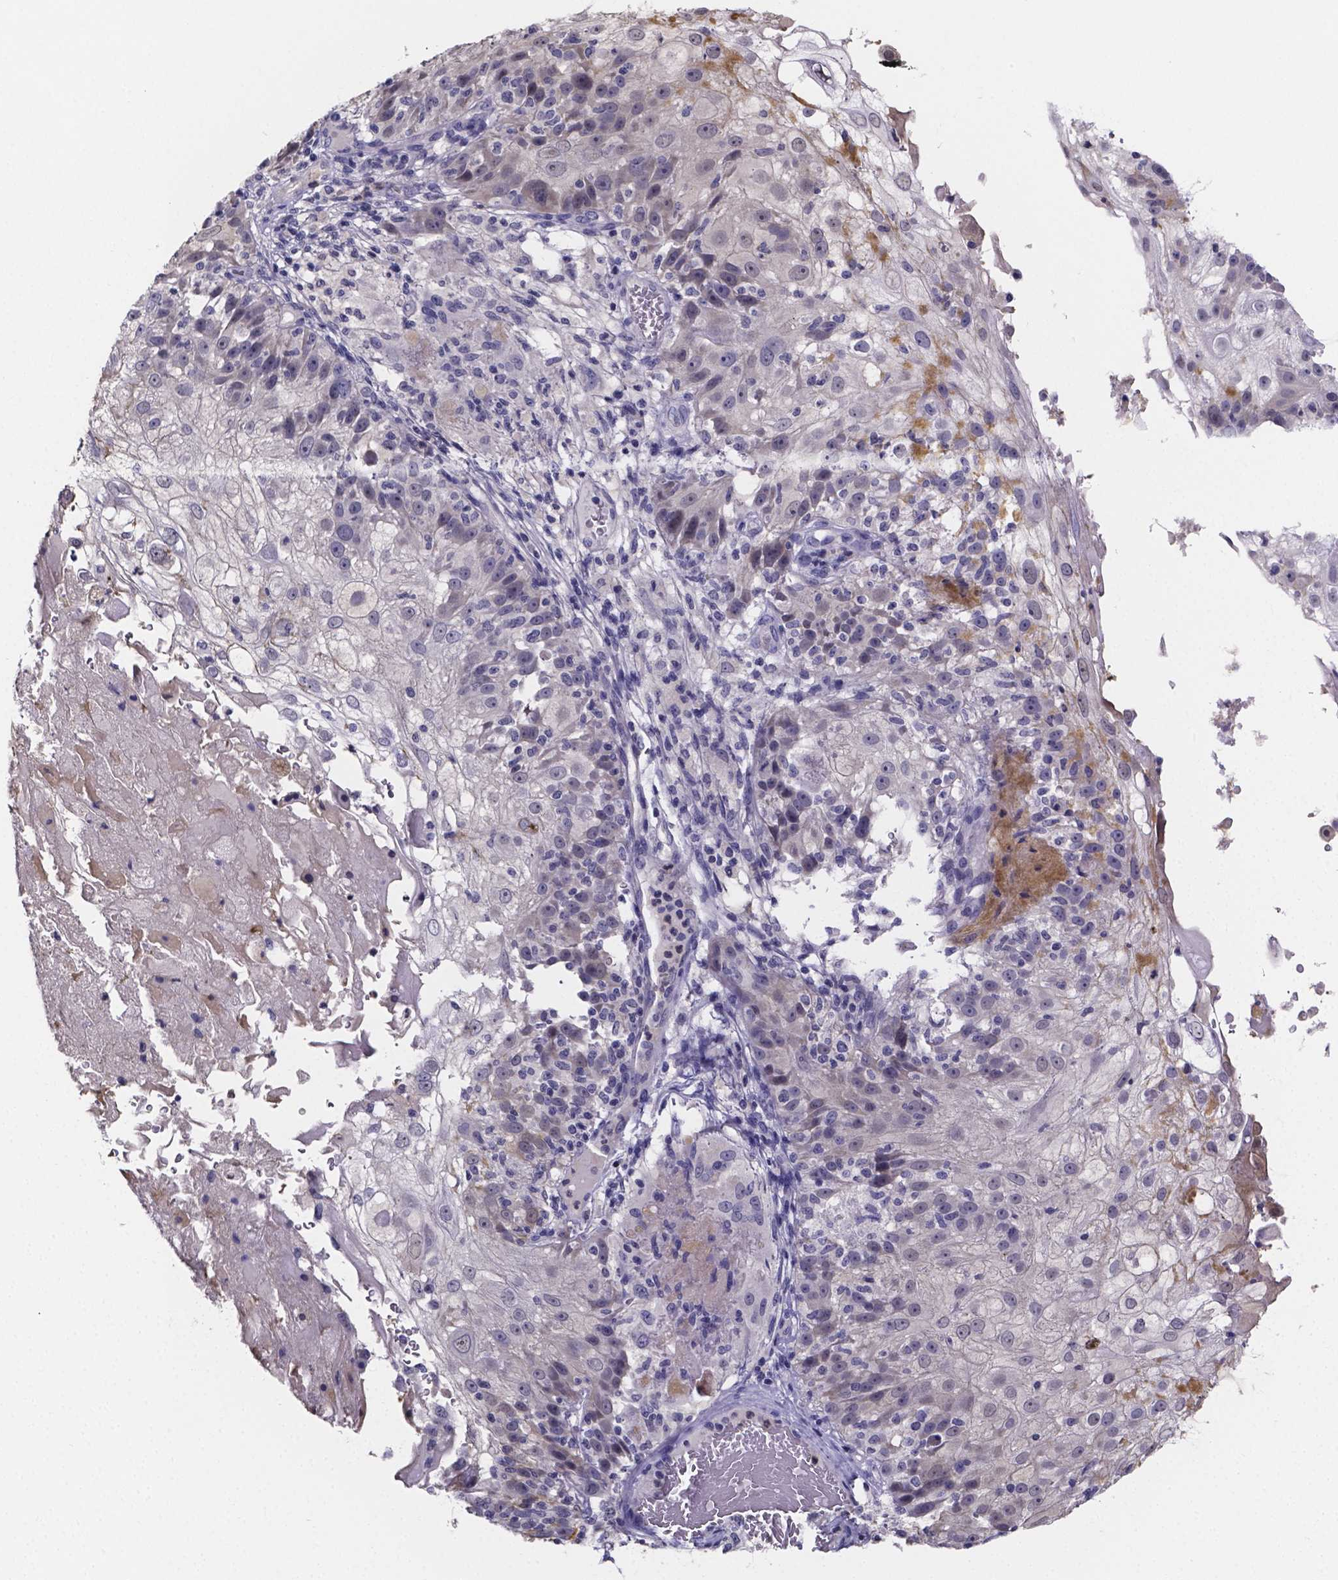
{"staining": {"intensity": "negative", "quantity": "none", "location": "none"}, "tissue": "skin cancer", "cell_type": "Tumor cells", "image_type": "cancer", "snomed": [{"axis": "morphology", "description": "Normal tissue, NOS"}, {"axis": "morphology", "description": "Squamous cell carcinoma, NOS"}, {"axis": "topography", "description": "Skin"}], "caption": "Tumor cells show no significant protein staining in skin cancer.", "gene": "IZUMO1", "patient": {"sex": "female", "age": 83}}